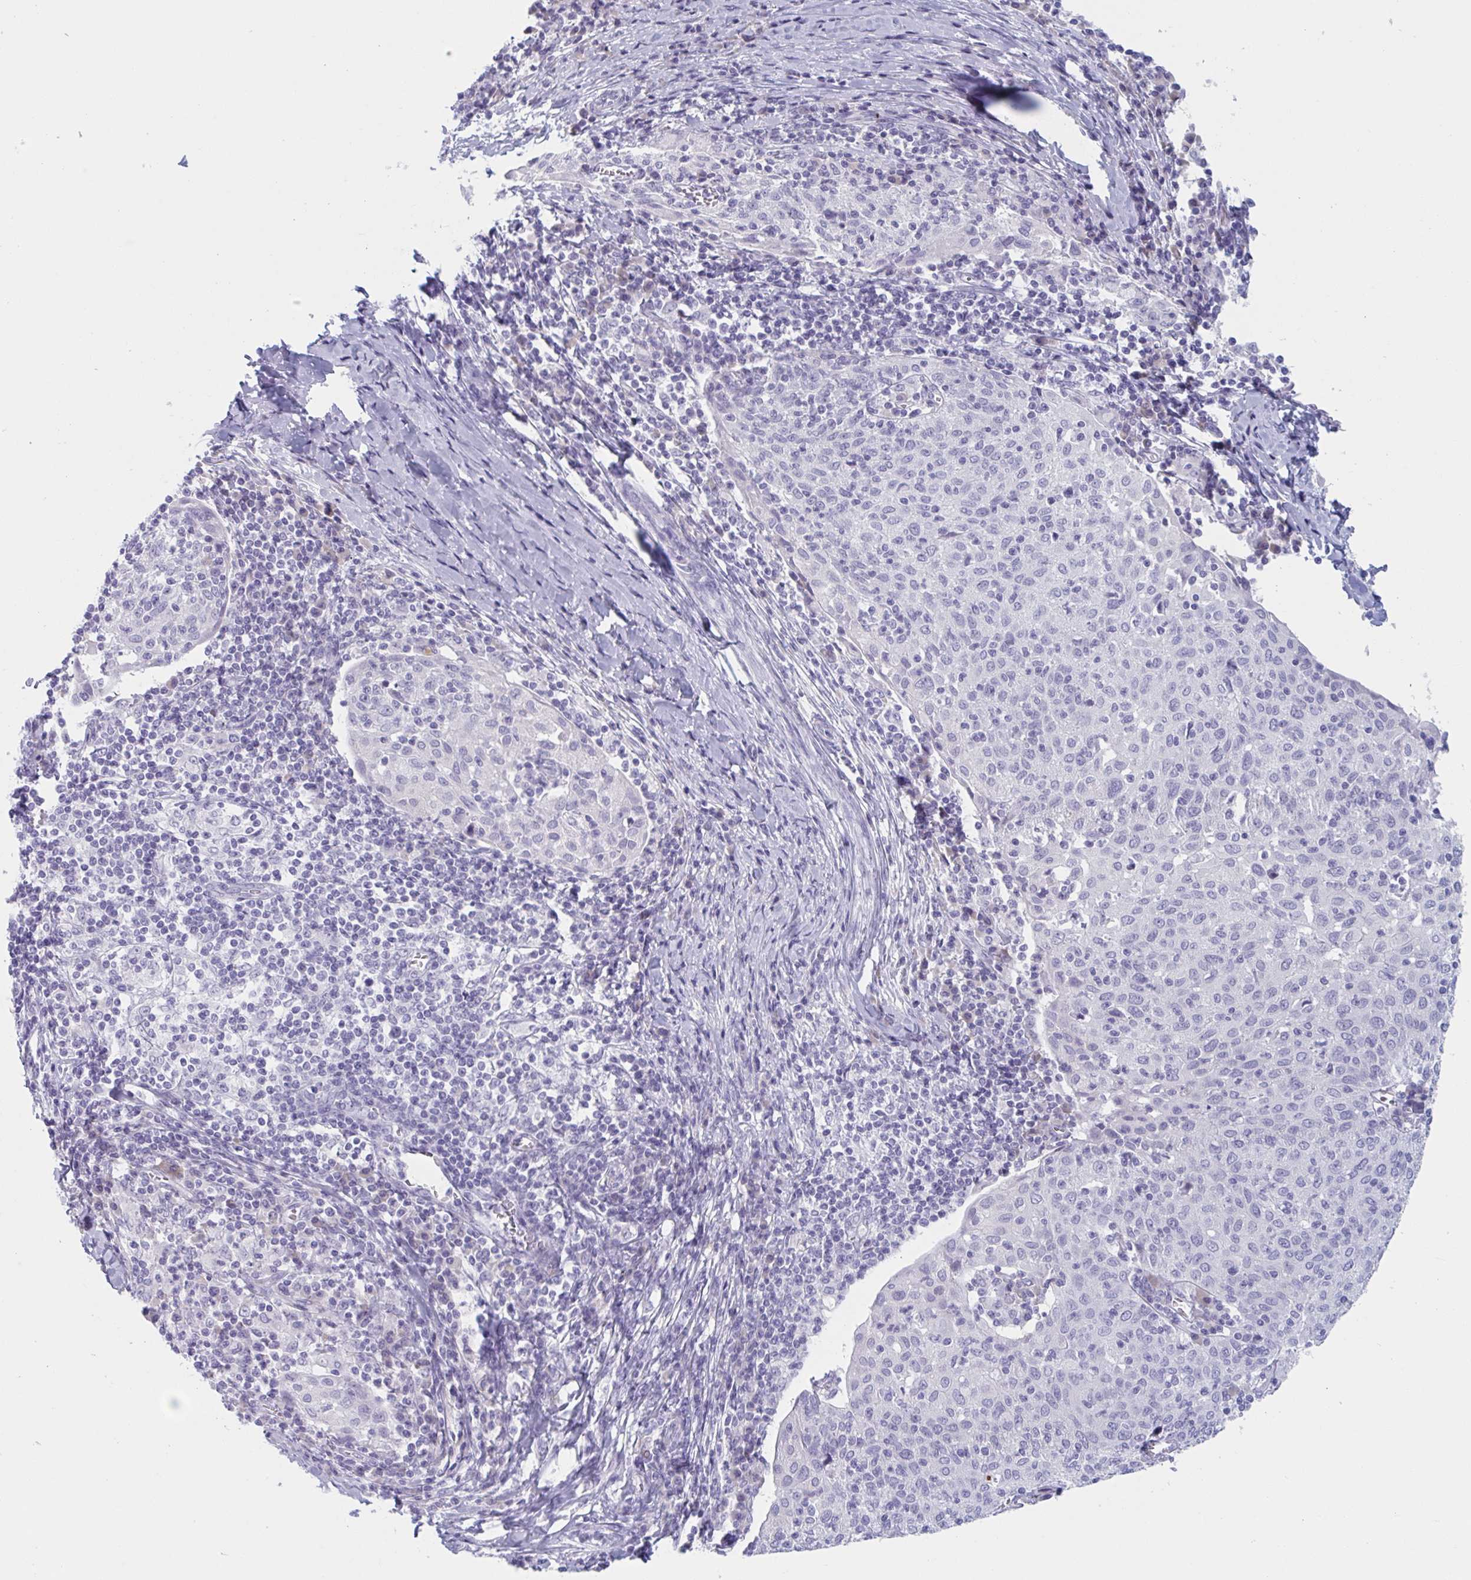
{"staining": {"intensity": "negative", "quantity": "none", "location": "none"}, "tissue": "cervical cancer", "cell_type": "Tumor cells", "image_type": "cancer", "snomed": [{"axis": "morphology", "description": "Squamous cell carcinoma, NOS"}, {"axis": "topography", "description": "Cervix"}], "caption": "An IHC micrograph of cervical cancer is shown. There is no staining in tumor cells of cervical cancer.", "gene": "HSD11B2", "patient": {"sex": "female", "age": 52}}